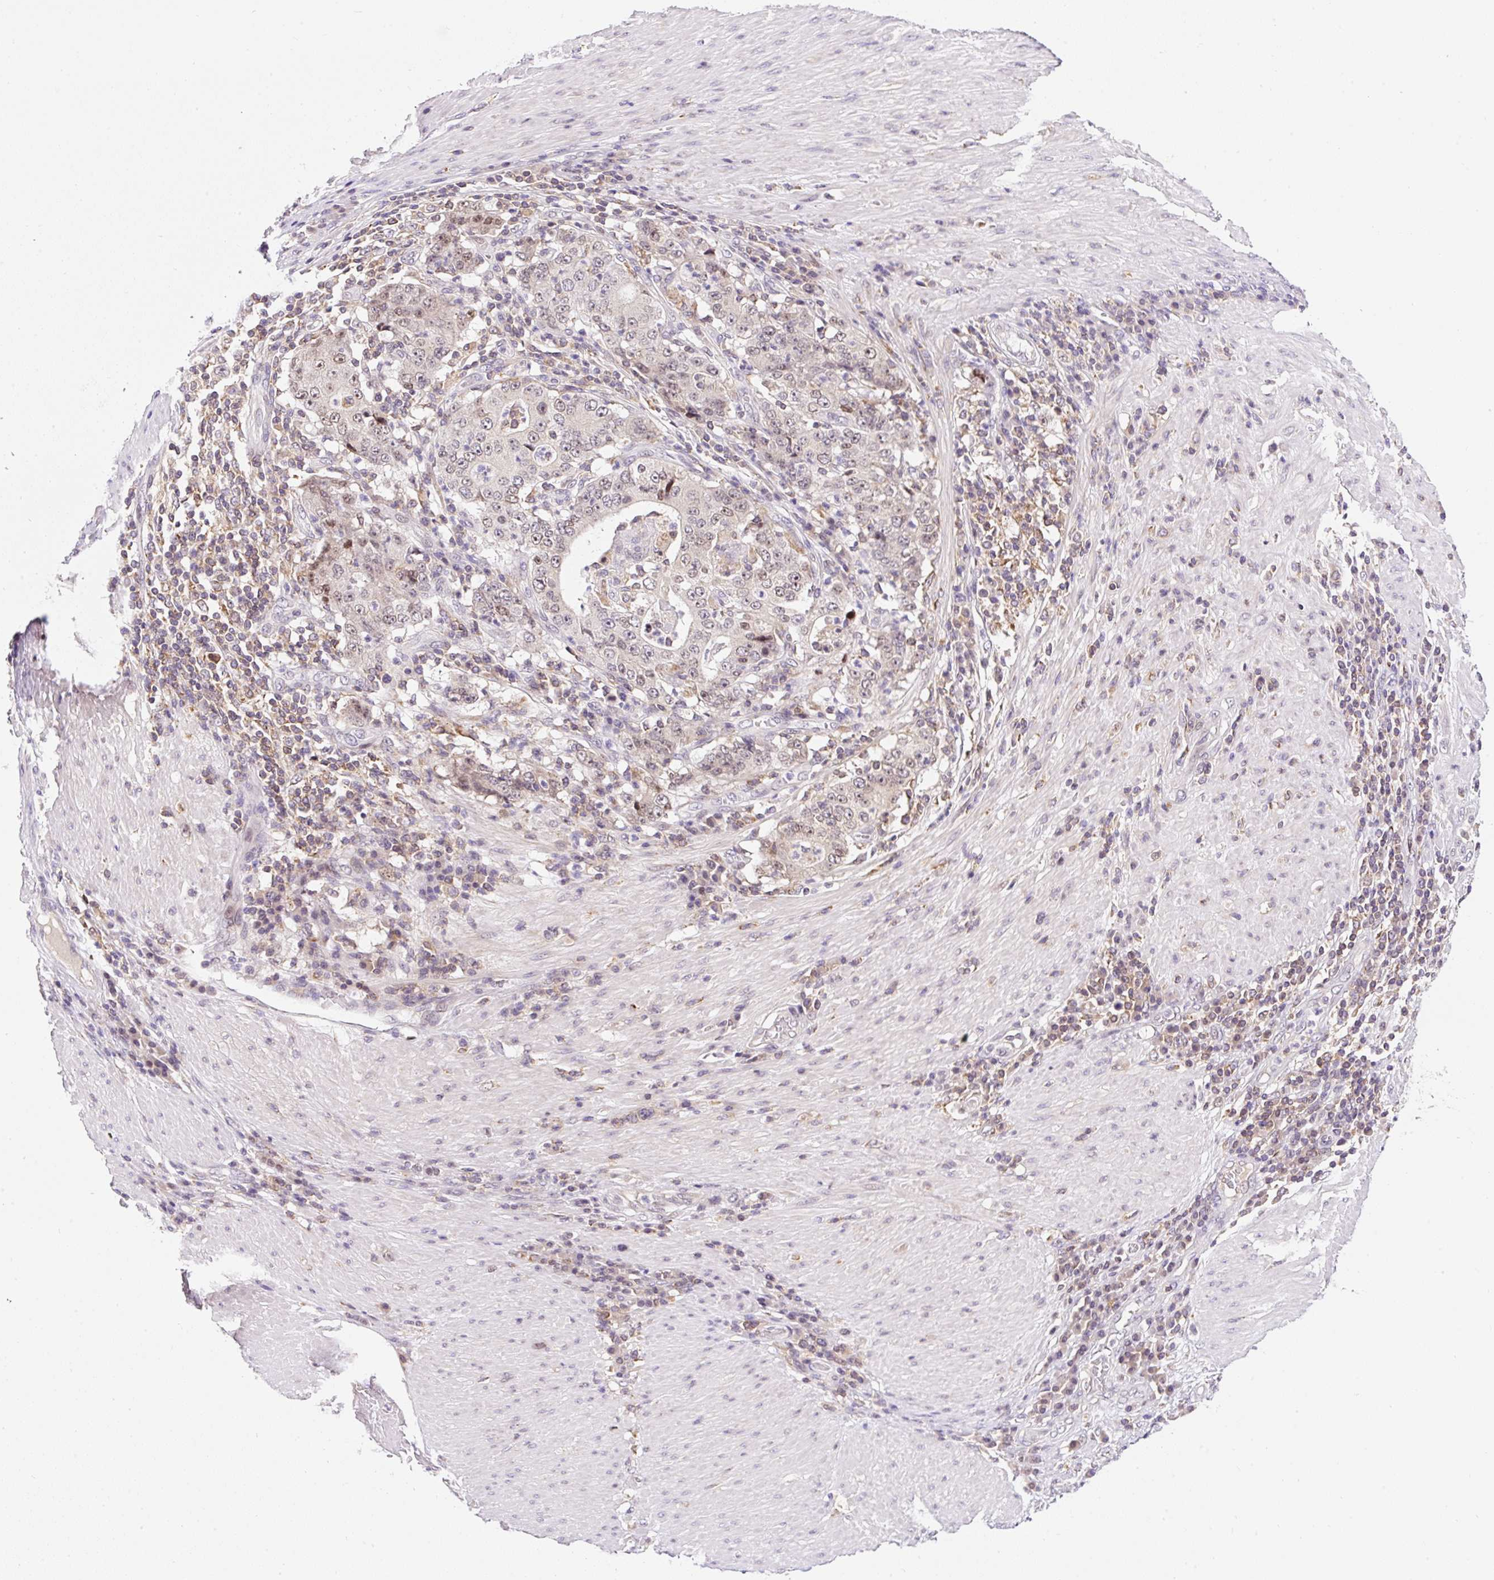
{"staining": {"intensity": "weak", "quantity": ">75%", "location": "nuclear"}, "tissue": "stomach cancer", "cell_type": "Tumor cells", "image_type": "cancer", "snomed": [{"axis": "morphology", "description": "Normal tissue, NOS"}, {"axis": "morphology", "description": "Adenocarcinoma, NOS"}, {"axis": "topography", "description": "Stomach, upper"}, {"axis": "topography", "description": "Stomach"}], "caption": "Immunohistochemical staining of human adenocarcinoma (stomach) exhibits low levels of weak nuclear protein expression in approximately >75% of tumor cells.", "gene": "CARD11", "patient": {"sex": "male", "age": 59}}